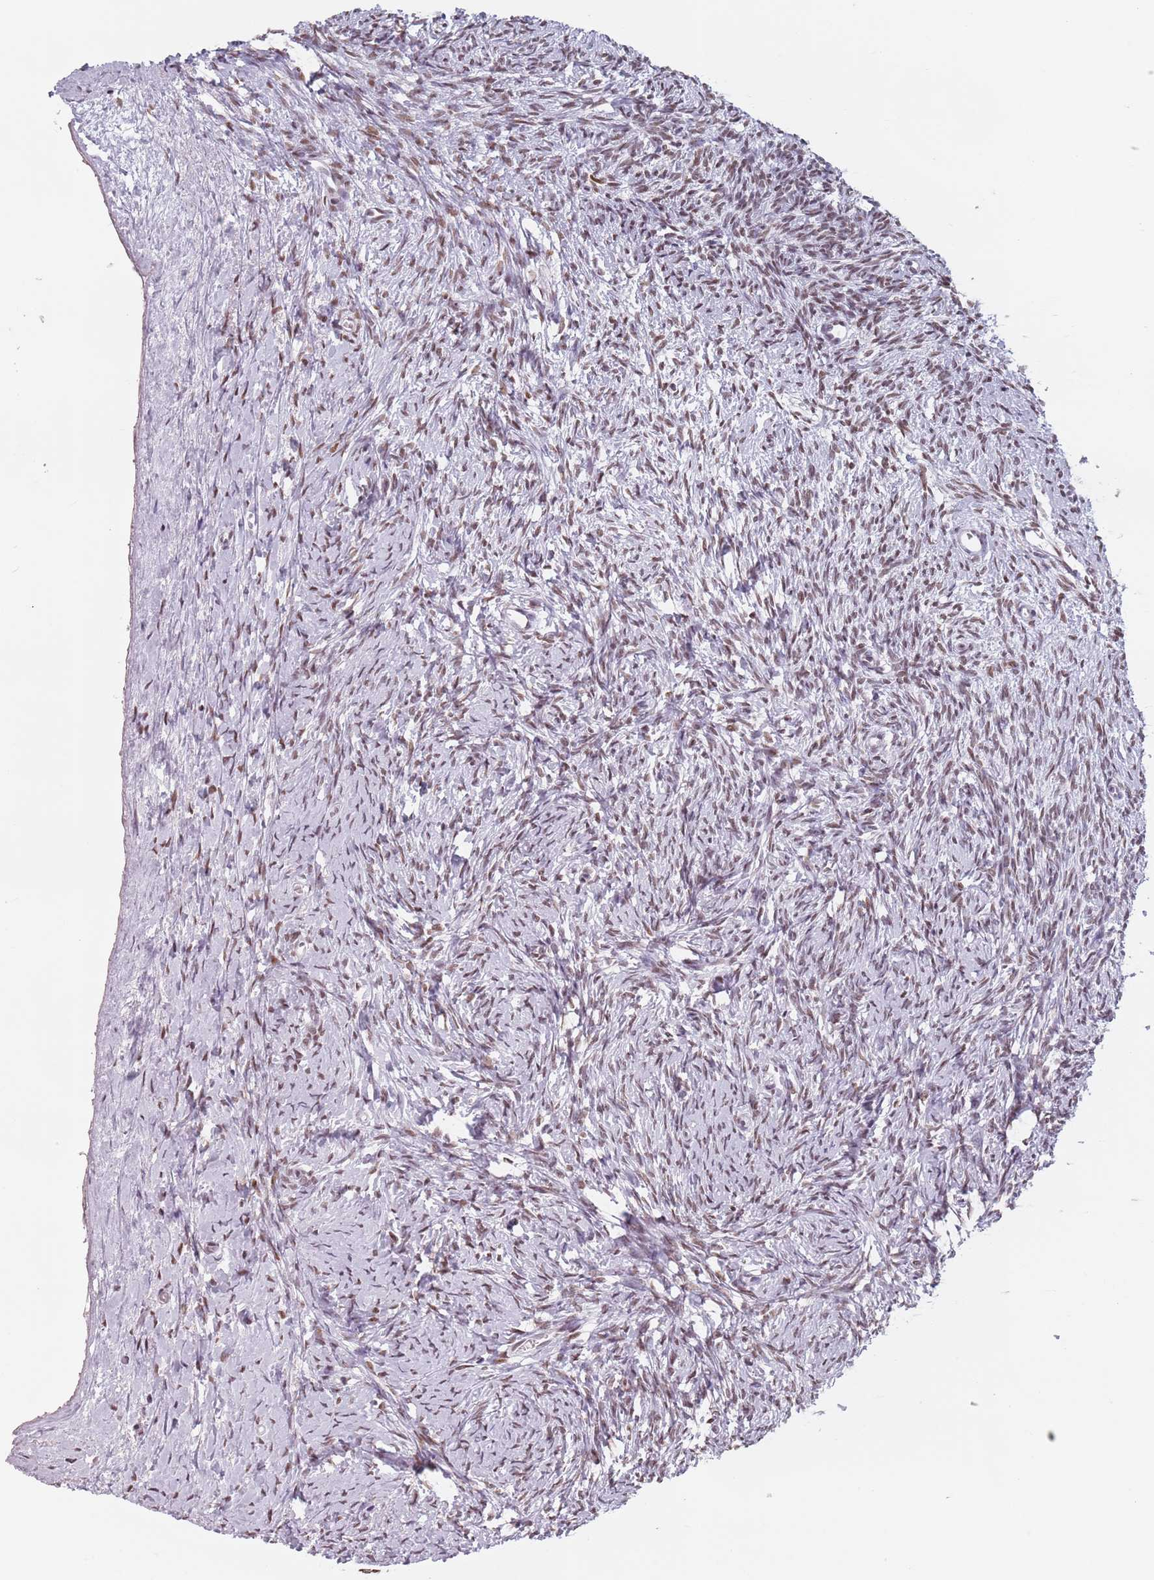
{"staining": {"intensity": "moderate", "quantity": "25%-75%", "location": "nuclear"}, "tissue": "ovary", "cell_type": "Ovarian stroma cells", "image_type": "normal", "snomed": [{"axis": "morphology", "description": "Normal tissue, NOS"}, {"axis": "morphology", "description": "Developmental malformation"}, {"axis": "topography", "description": "Ovary"}], "caption": "Ovarian stroma cells exhibit moderate nuclear staining in about 25%-75% of cells in unremarkable ovary.", "gene": "PTCHD1", "patient": {"sex": "female", "age": 39}}